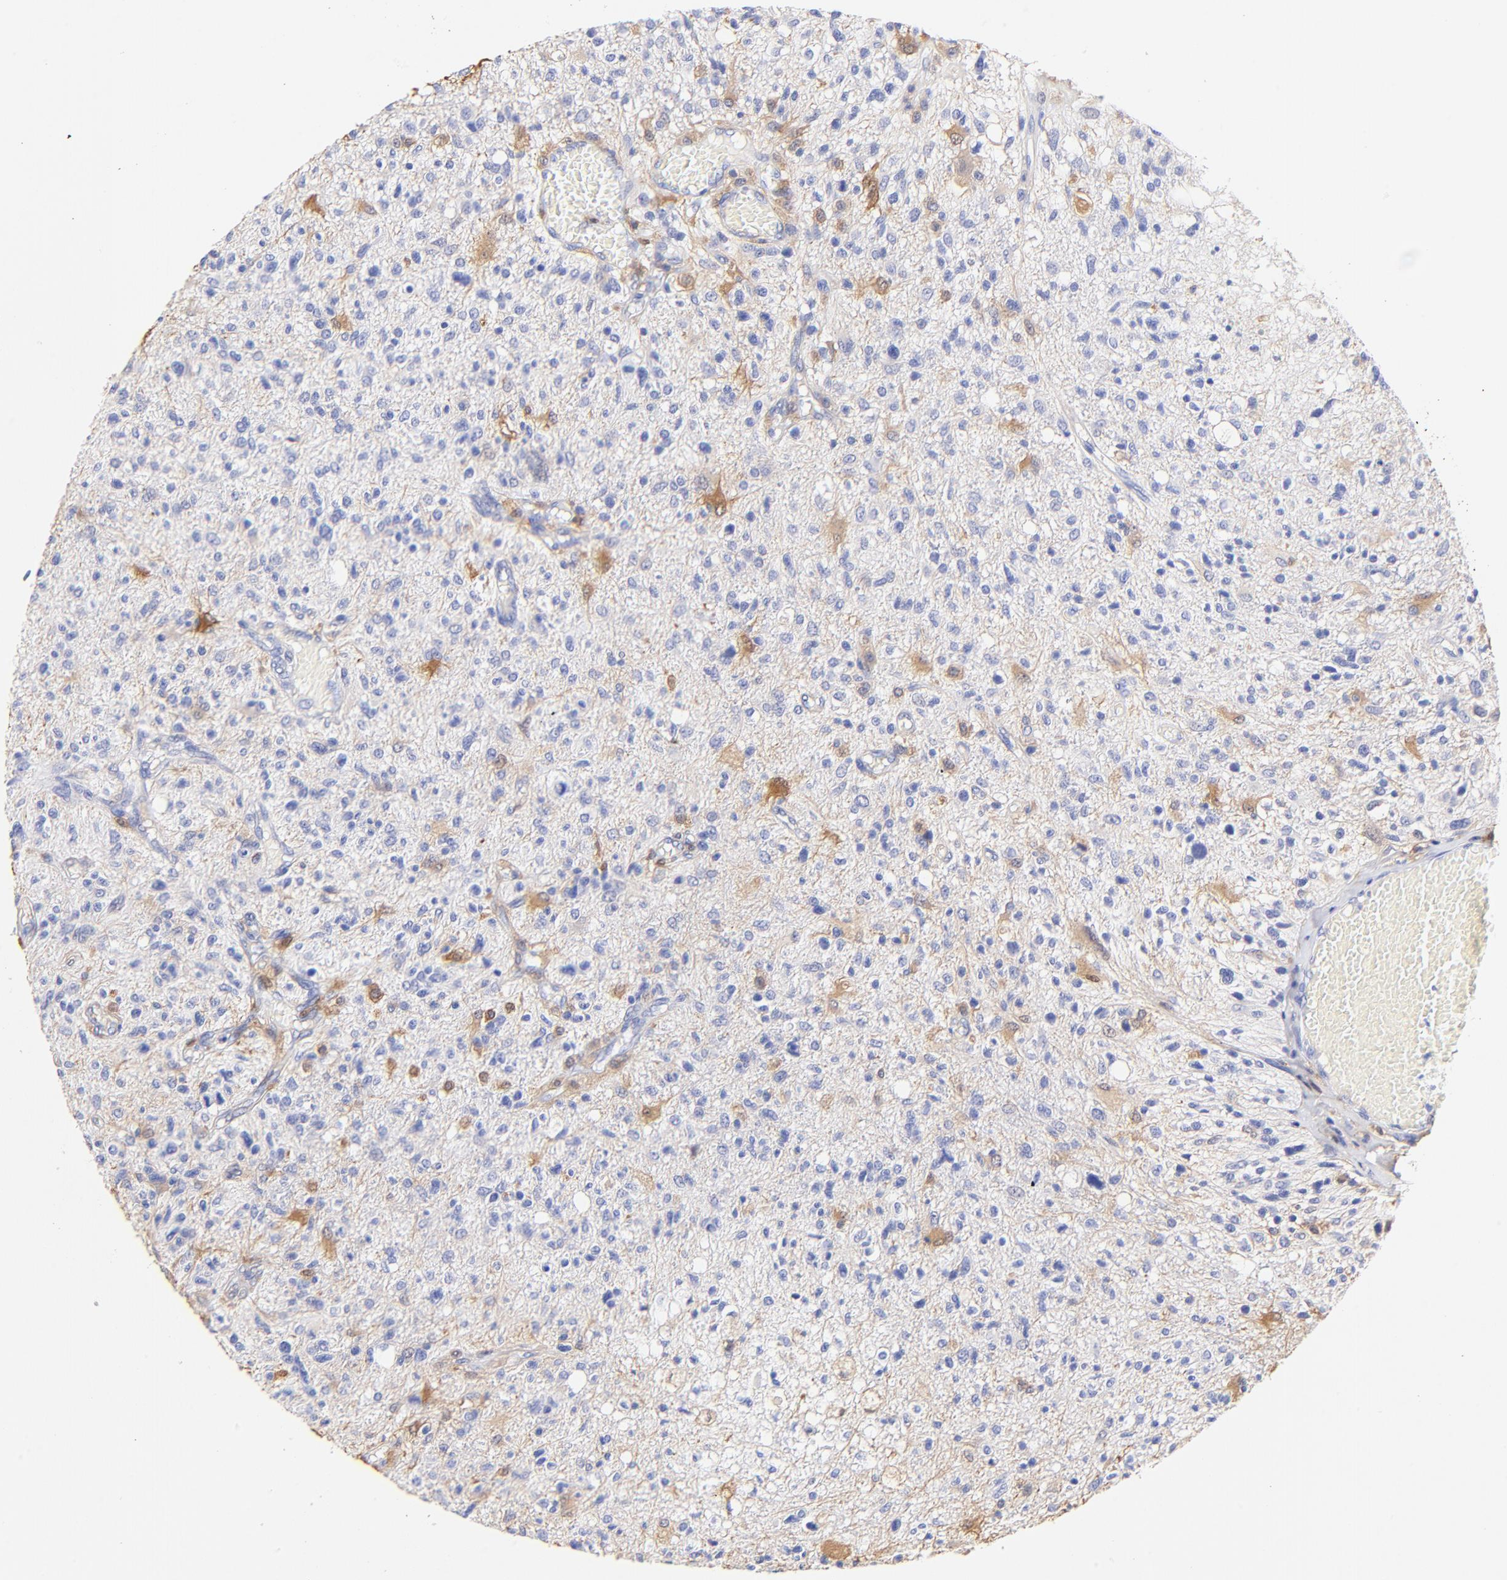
{"staining": {"intensity": "negative", "quantity": "none", "location": "none"}, "tissue": "glioma", "cell_type": "Tumor cells", "image_type": "cancer", "snomed": [{"axis": "morphology", "description": "Glioma, malignant, High grade"}, {"axis": "topography", "description": "Cerebral cortex"}], "caption": "This is an immunohistochemistry (IHC) photomicrograph of high-grade glioma (malignant). There is no staining in tumor cells.", "gene": "ALDH1A1", "patient": {"sex": "male", "age": 76}}